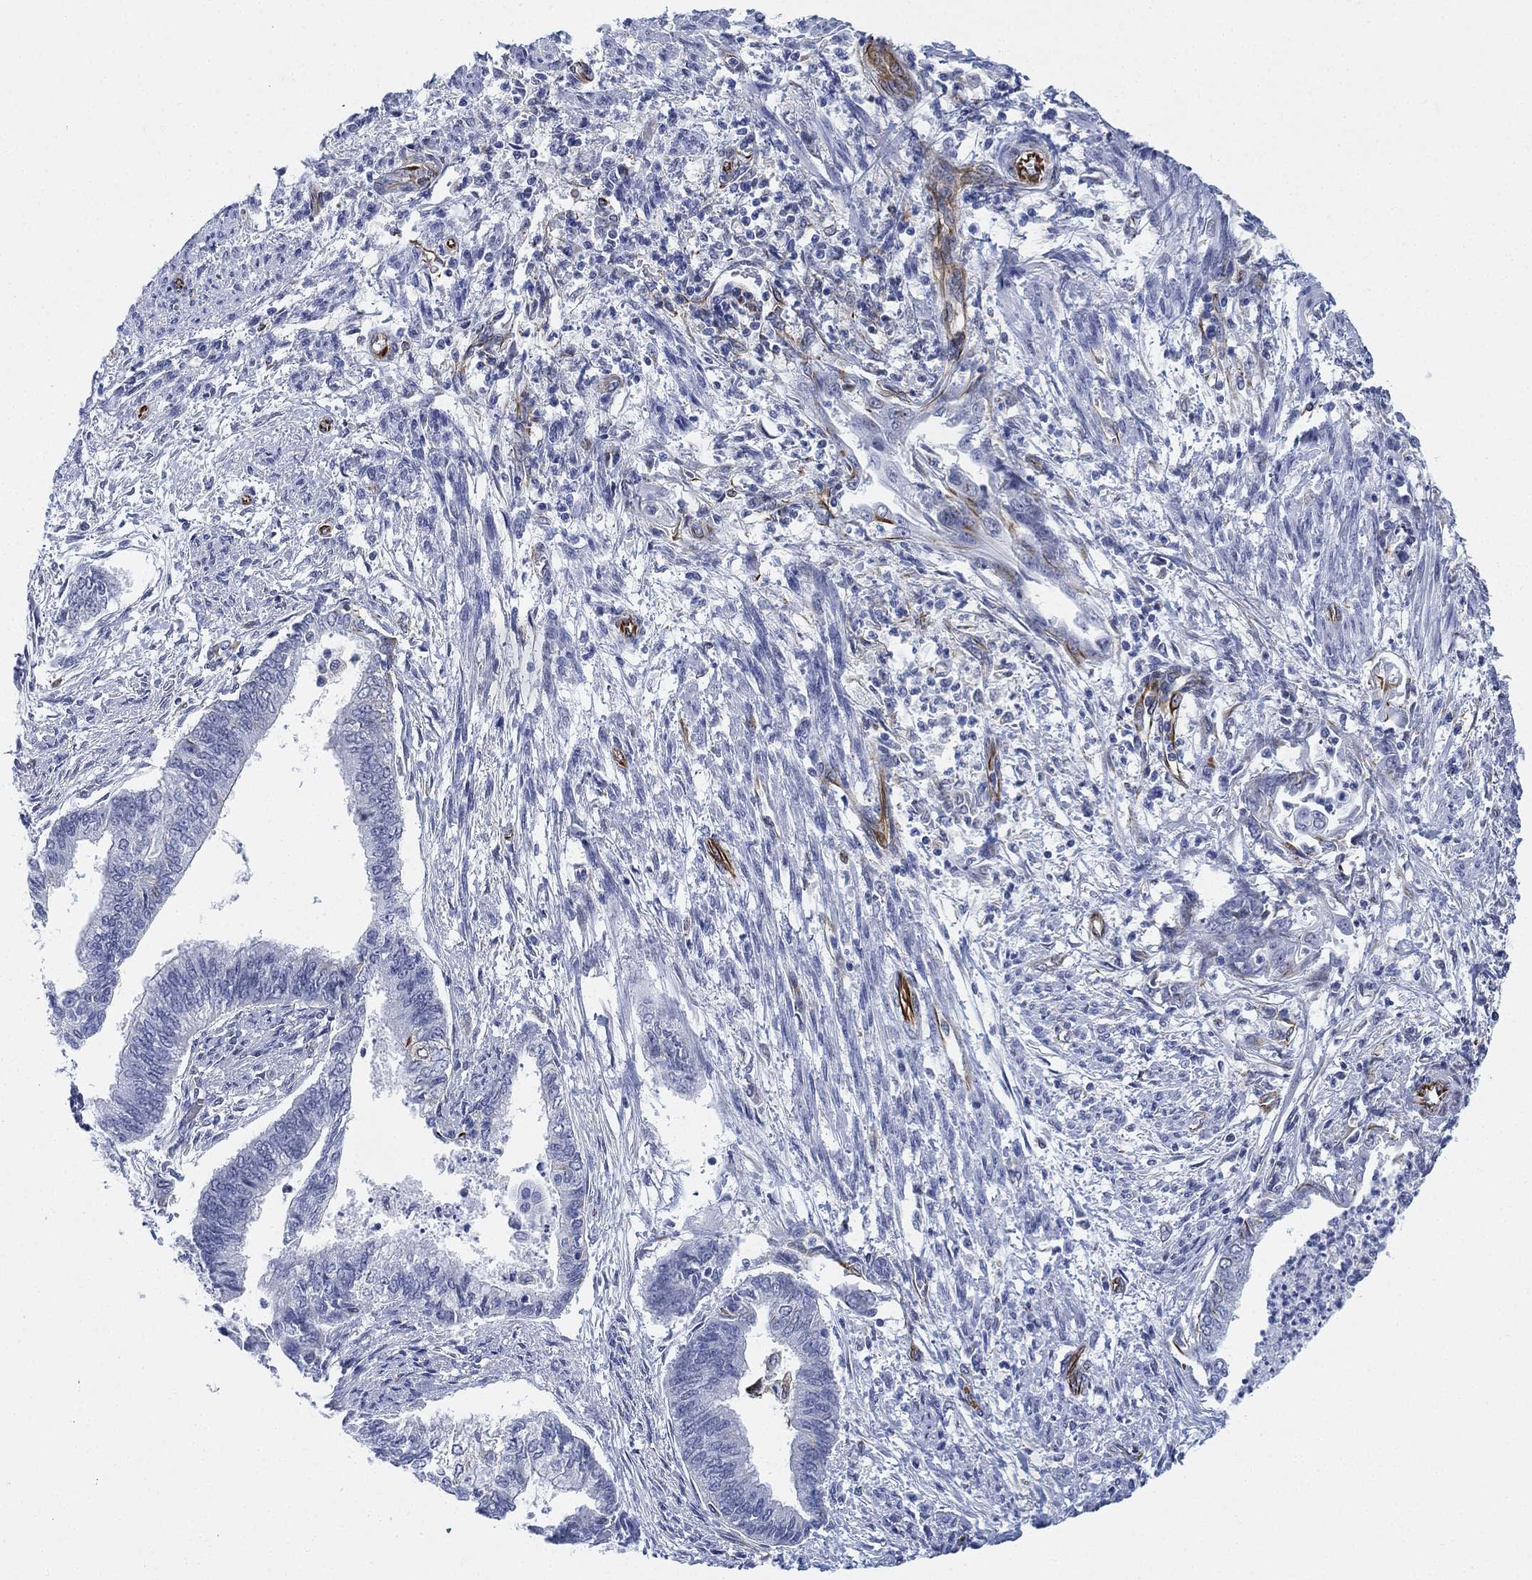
{"staining": {"intensity": "moderate", "quantity": "<25%", "location": "cytoplasmic/membranous"}, "tissue": "endometrial cancer", "cell_type": "Tumor cells", "image_type": "cancer", "snomed": [{"axis": "morphology", "description": "Adenocarcinoma, NOS"}, {"axis": "topography", "description": "Endometrium"}], "caption": "DAB immunohistochemical staining of human endometrial adenocarcinoma demonstrates moderate cytoplasmic/membranous protein staining in approximately <25% of tumor cells.", "gene": "PSKH2", "patient": {"sex": "female", "age": 65}}